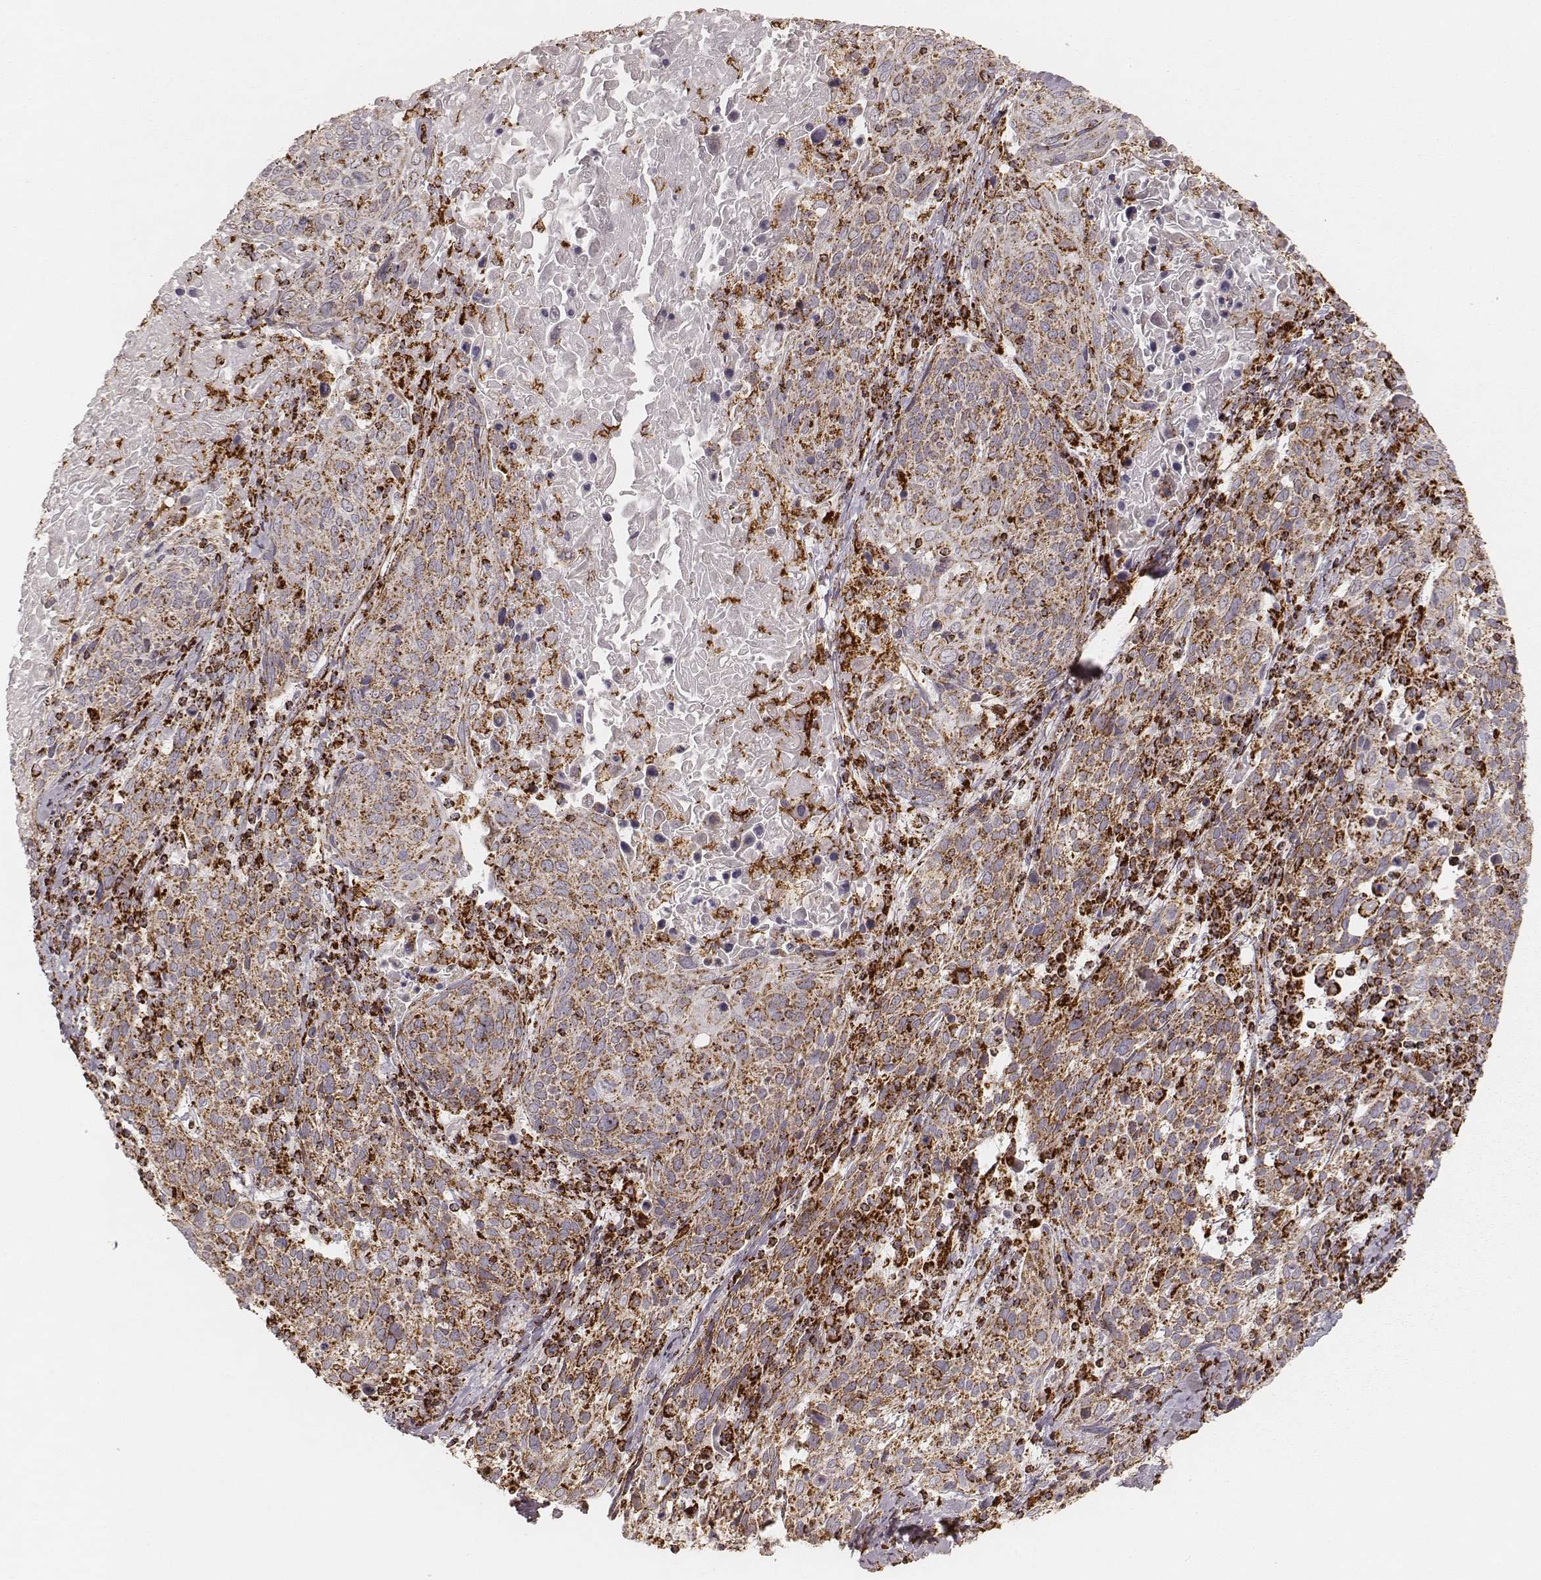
{"staining": {"intensity": "moderate", "quantity": ">75%", "location": "cytoplasmic/membranous"}, "tissue": "cervical cancer", "cell_type": "Tumor cells", "image_type": "cancer", "snomed": [{"axis": "morphology", "description": "Squamous cell carcinoma, NOS"}, {"axis": "topography", "description": "Cervix"}], "caption": "Protein staining of squamous cell carcinoma (cervical) tissue reveals moderate cytoplasmic/membranous staining in approximately >75% of tumor cells.", "gene": "CS", "patient": {"sex": "female", "age": 61}}